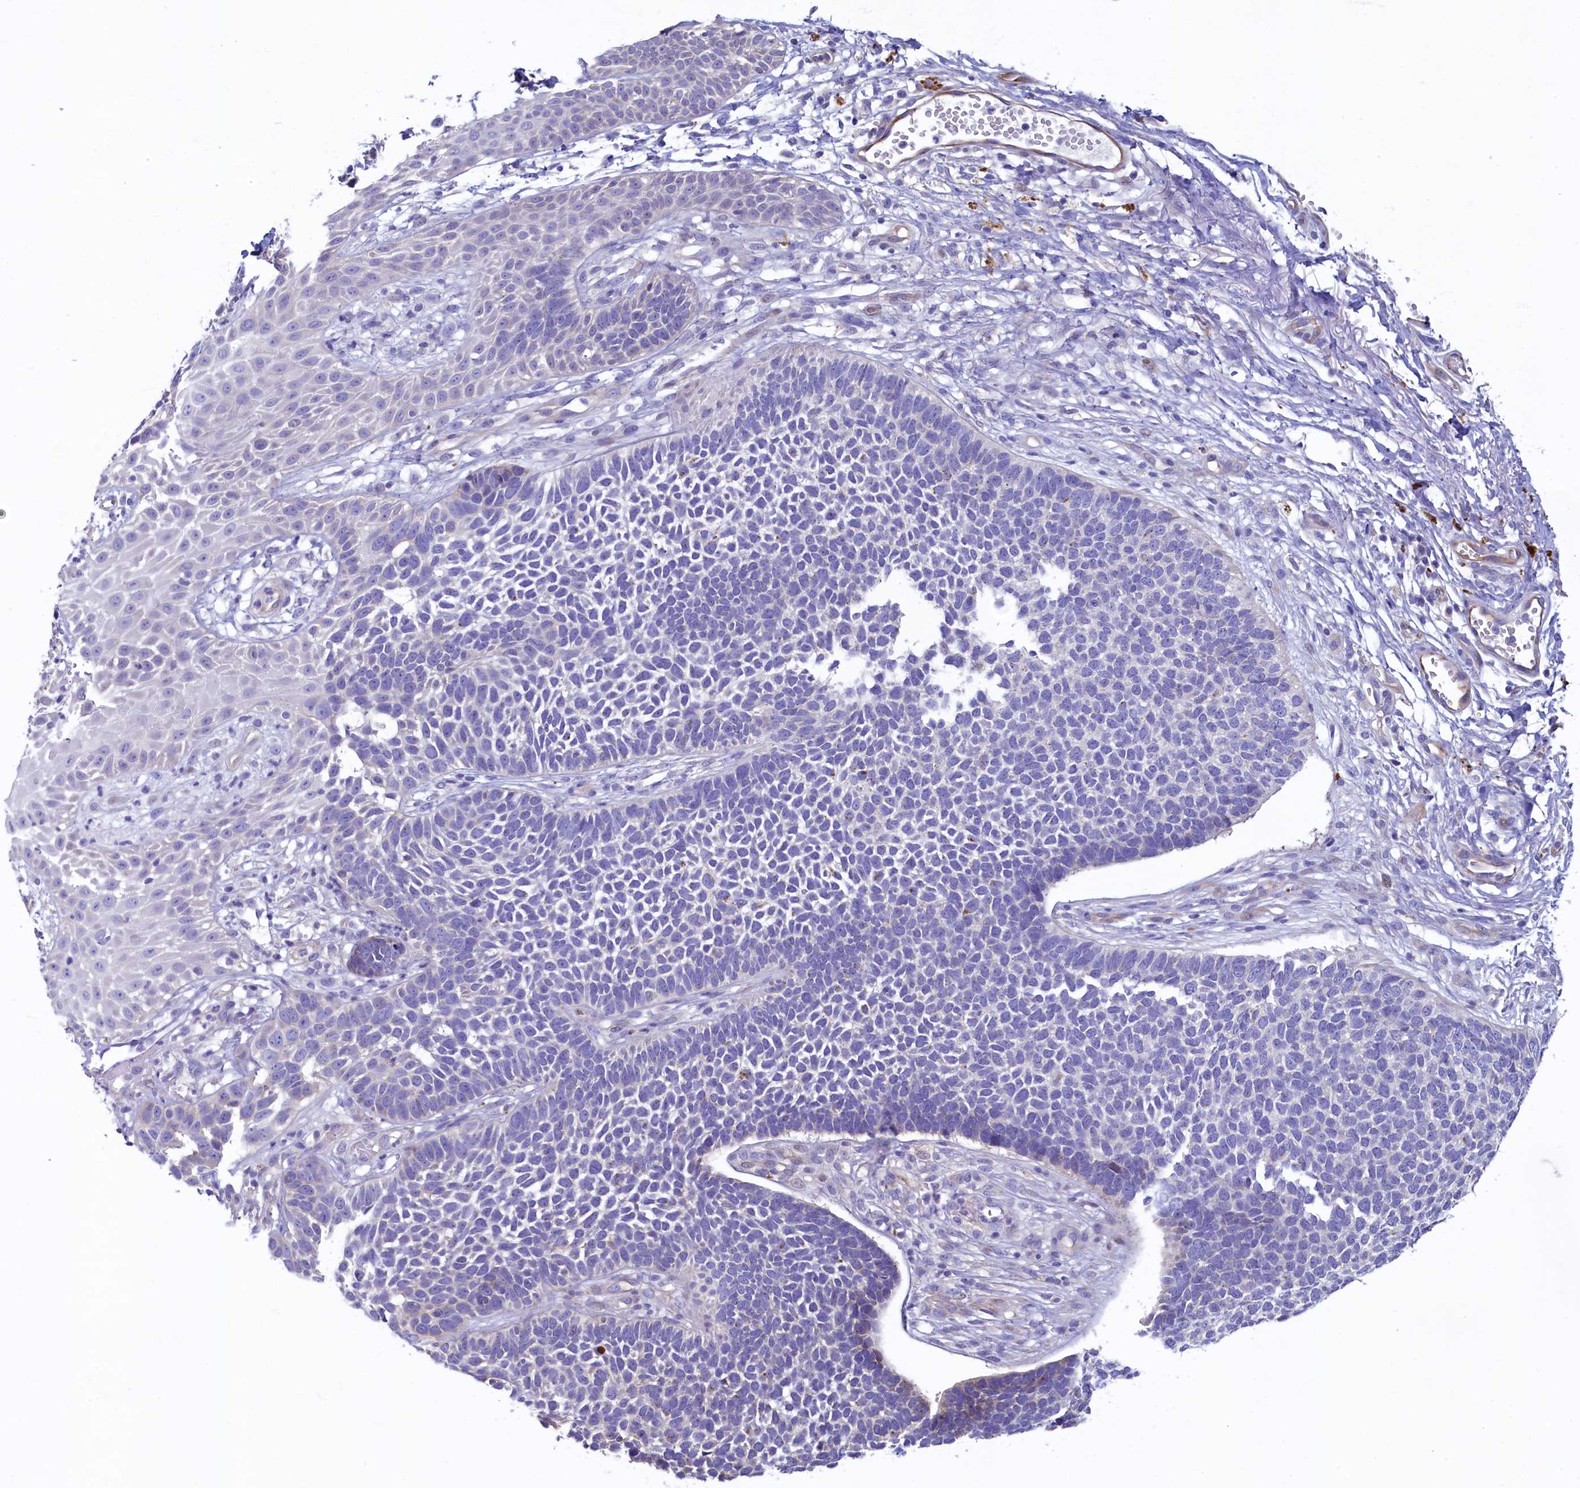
{"staining": {"intensity": "negative", "quantity": "none", "location": "none"}, "tissue": "skin cancer", "cell_type": "Tumor cells", "image_type": "cancer", "snomed": [{"axis": "morphology", "description": "Basal cell carcinoma"}, {"axis": "topography", "description": "Skin"}], "caption": "A high-resolution histopathology image shows immunohistochemistry staining of skin cancer (basal cell carcinoma), which reveals no significant positivity in tumor cells.", "gene": "KRBOX5", "patient": {"sex": "female", "age": 84}}